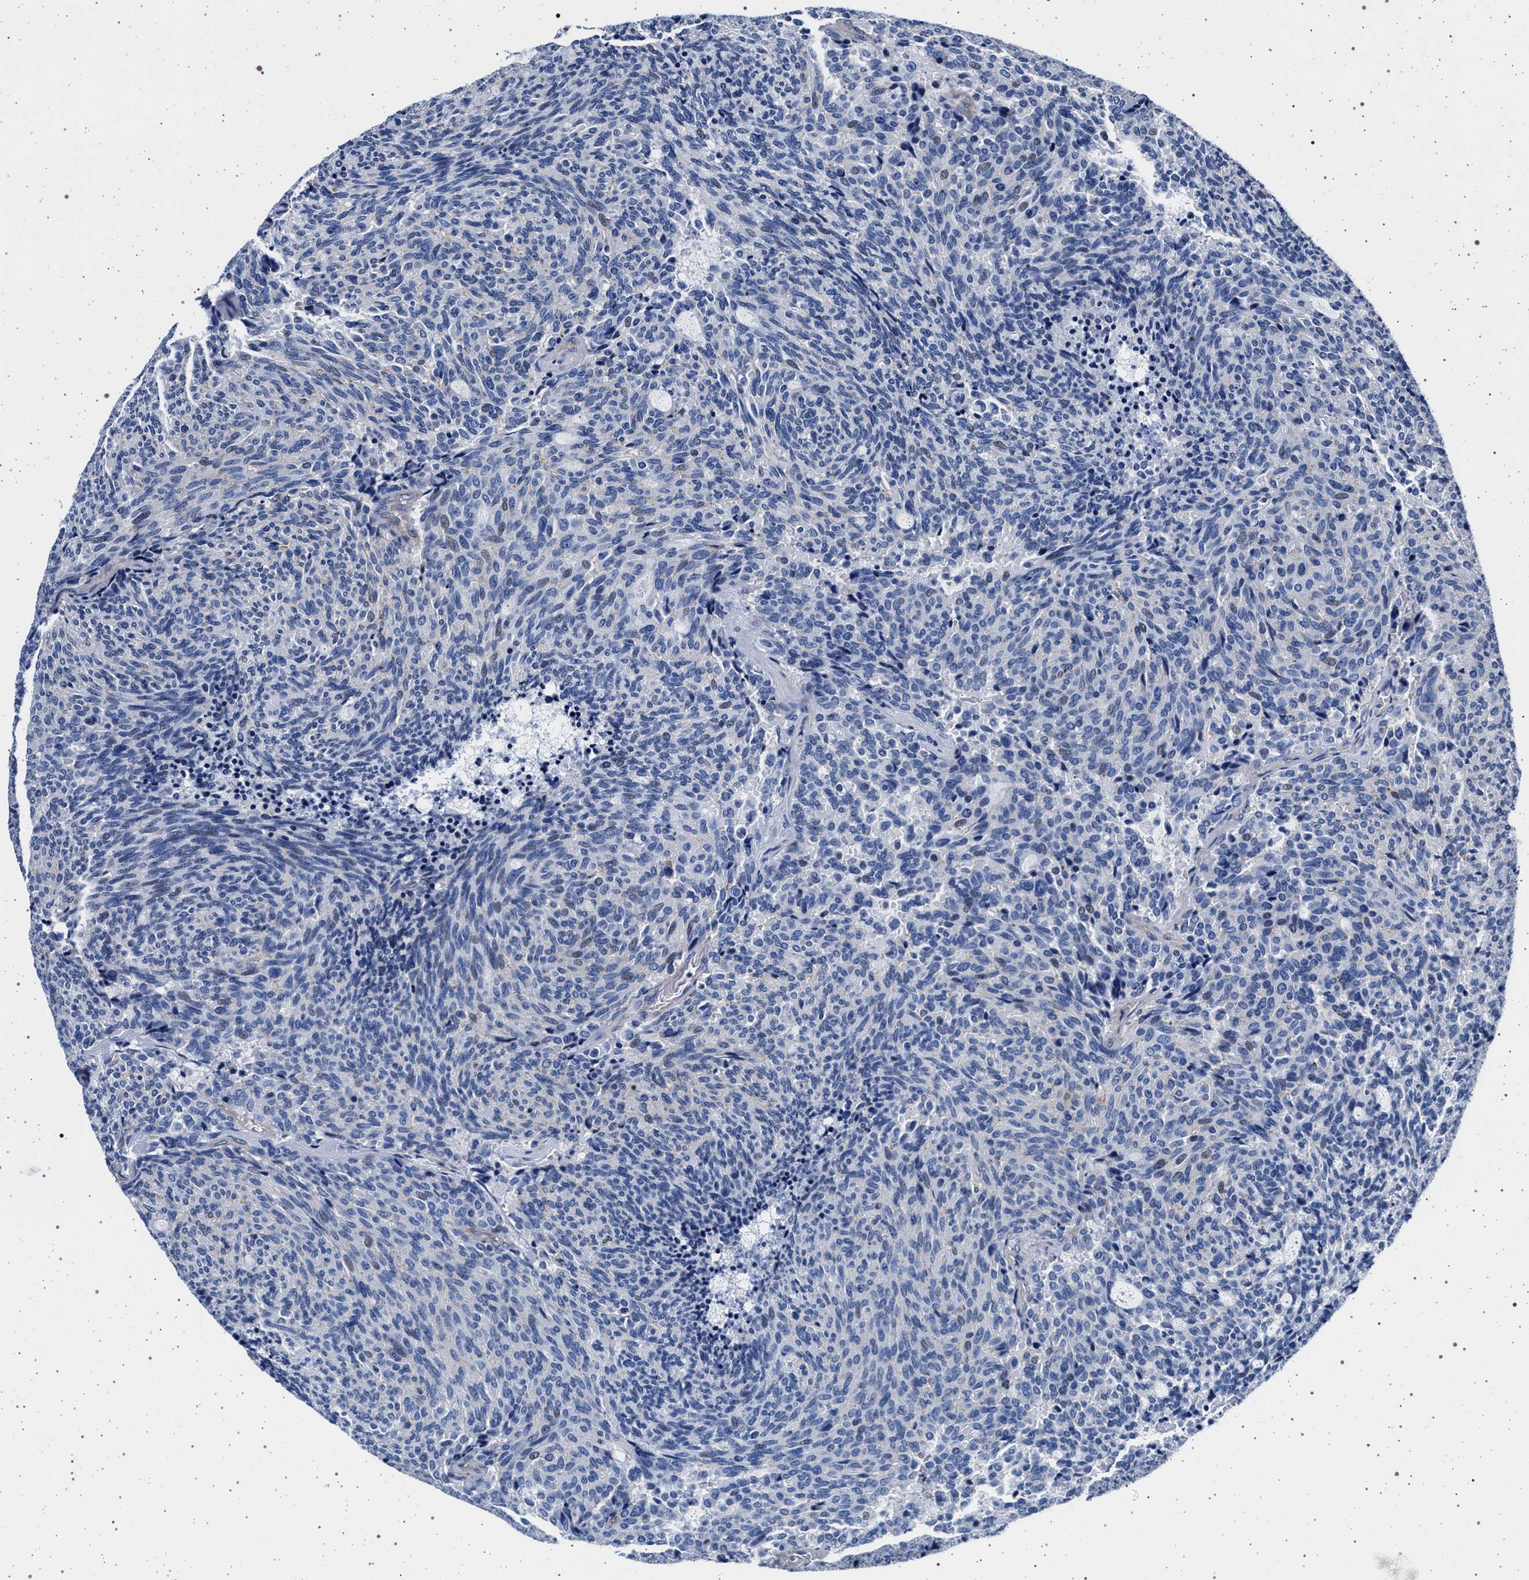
{"staining": {"intensity": "negative", "quantity": "none", "location": "none"}, "tissue": "carcinoid", "cell_type": "Tumor cells", "image_type": "cancer", "snomed": [{"axis": "morphology", "description": "Carcinoid, malignant, NOS"}, {"axis": "topography", "description": "Pancreas"}], "caption": "Tumor cells show no significant positivity in carcinoid.", "gene": "SLC9A1", "patient": {"sex": "female", "age": 54}}